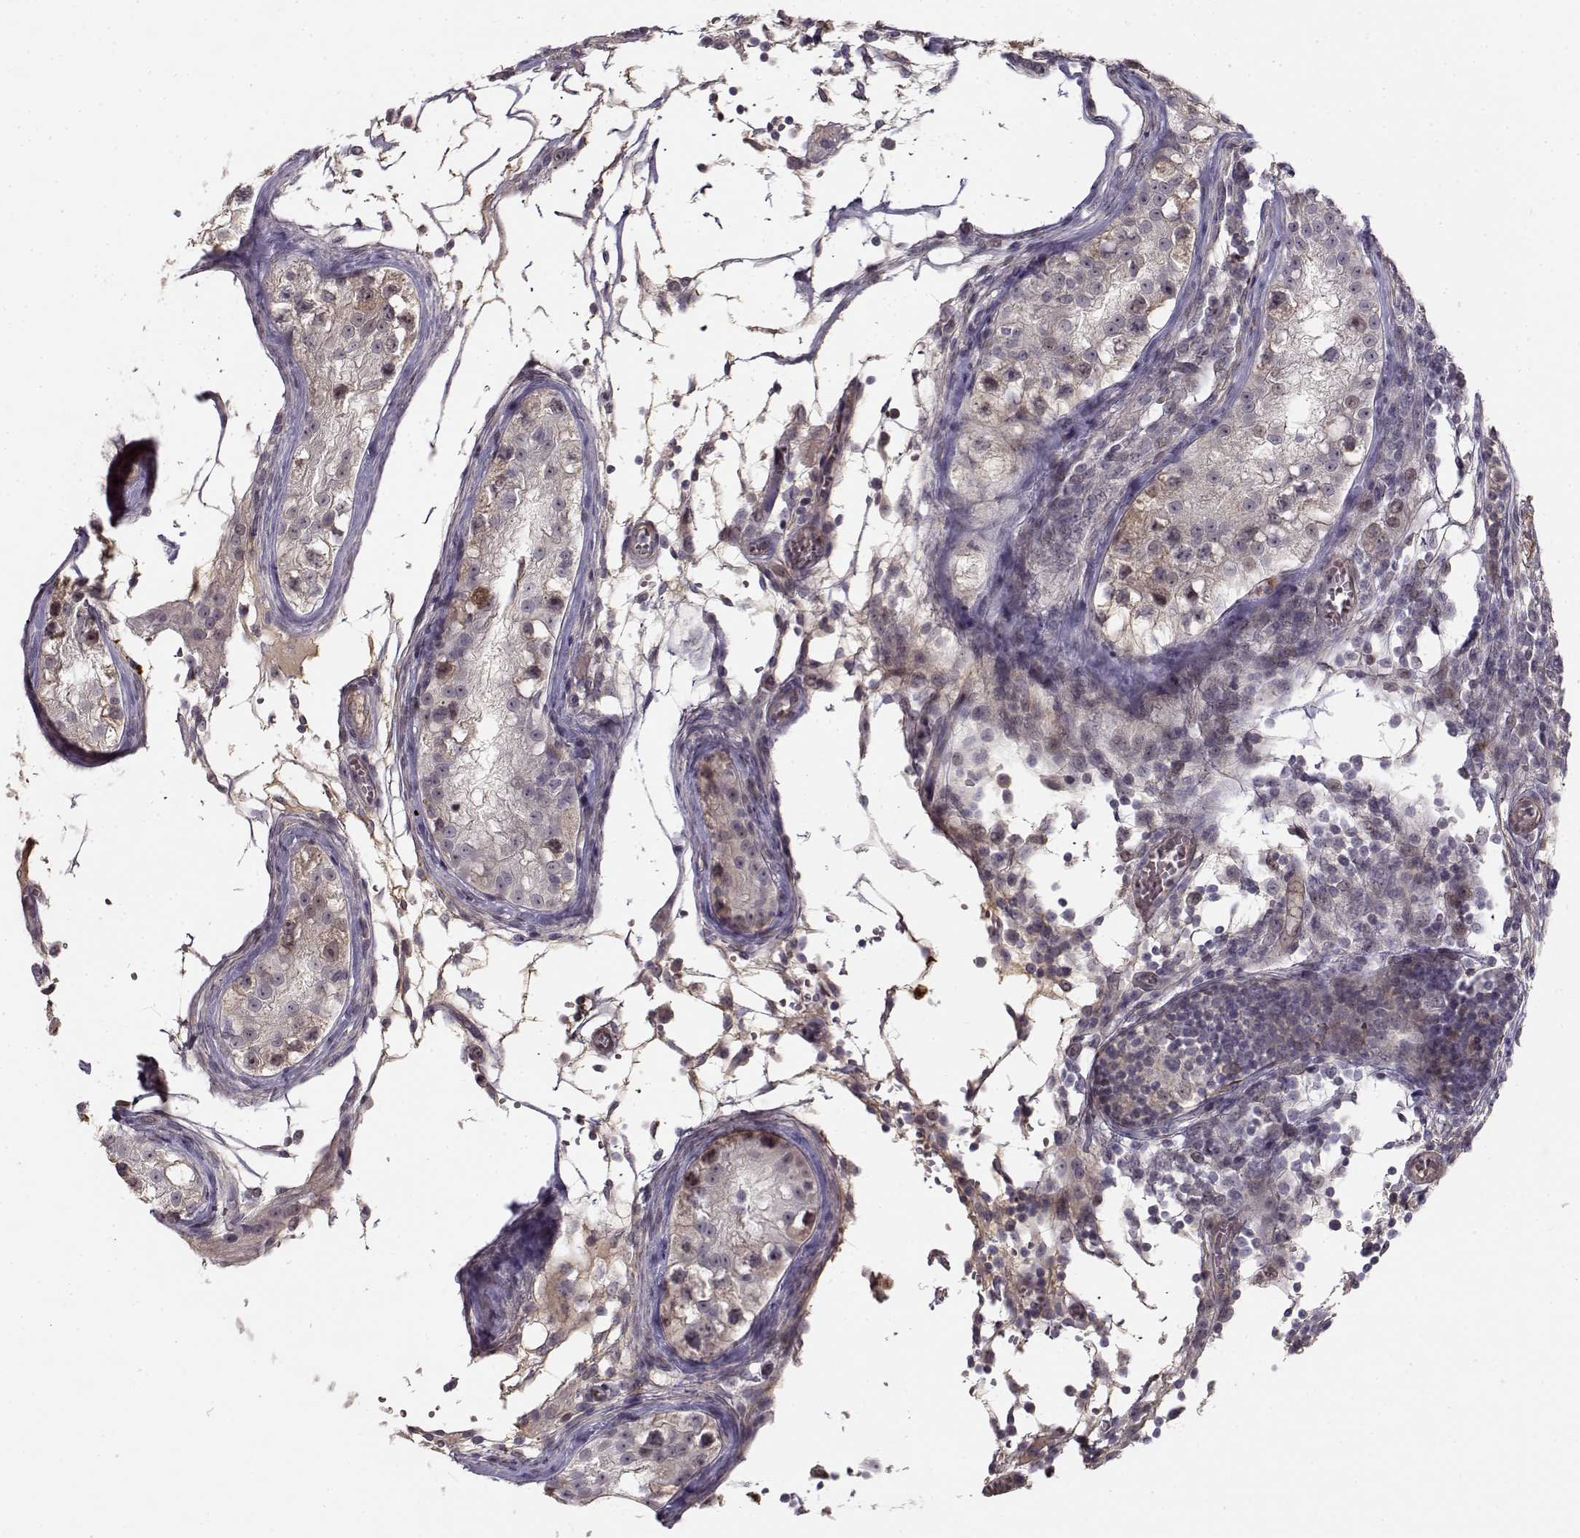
{"staining": {"intensity": "moderate", "quantity": "<25%", "location": "cytoplasmic/membranous"}, "tissue": "testis cancer", "cell_type": "Tumor cells", "image_type": "cancer", "snomed": [{"axis": "morphology", "description": "Carcinoma, Embryonal, NOS"}, {"axis": "topography", "description": "Testis"}], "caption": "This is an image of IHC staining of testis cancer, which shows moderate expression in the cytoplasmic/membranous of tumor cells.", "gene": "RGS9BP", "patient": {"sex": "male", "age": 23}}